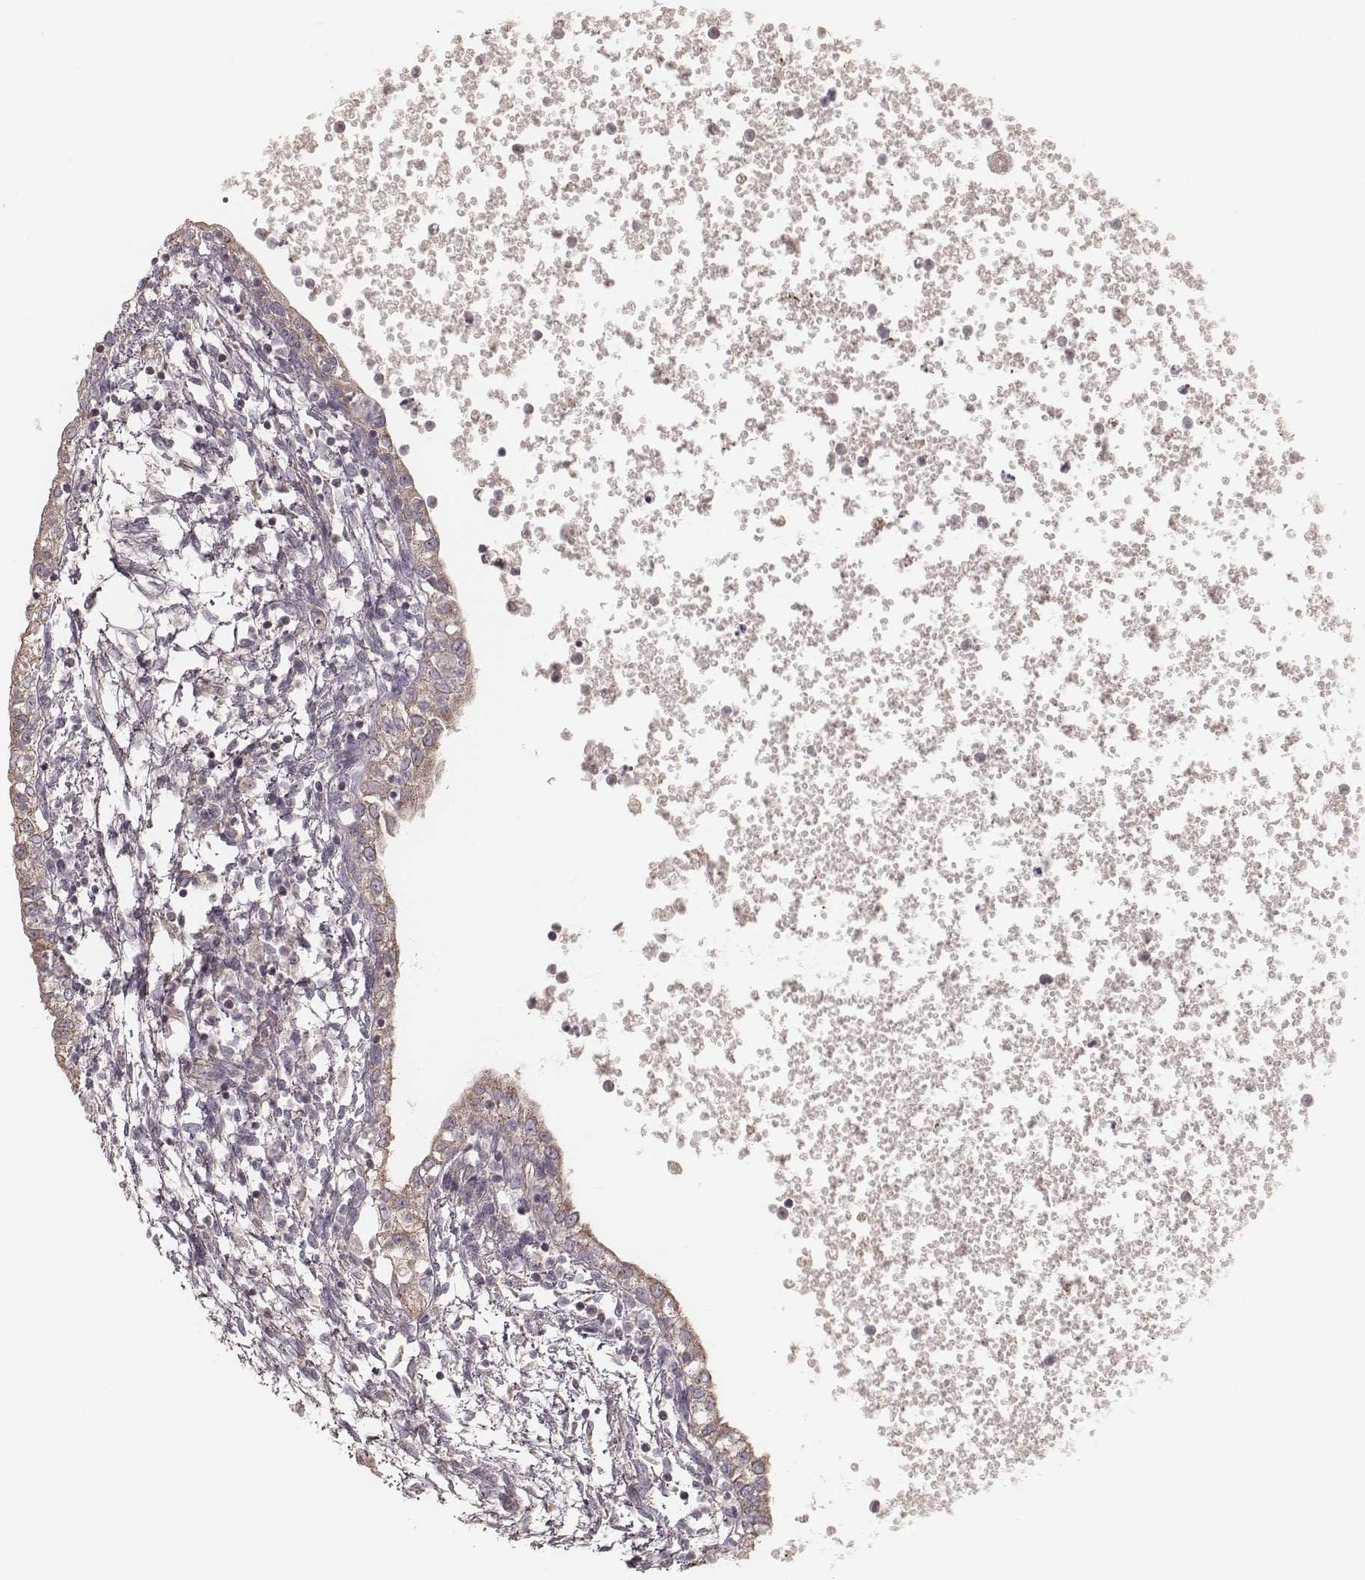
{"staining": {"intensity": "moderate", "quantity": "25%-75%", "location": "cytoplasmic/membranous"}, "tissue": "testis cancer", "cell_type": "Tumor cells", "image_type": "cancer", "snomed": [{"axis": "morphology", "description": "Carcinoma, Embryonal, NOS"}, {"axis": "topography", "description": "Testis"}], "caption": "Moderate cytoplasmic/membranous staining is appreciated in approximately 25%-75% of tumor cells in embryonal carcinoma (testis). The protein is stained brown, and the nuclei are stained in blue (DAB (3,3'-diaminobenzidine) IHC with brightfield microscopy, high magnification).", "gene": "MRPS27", "patient": {"sex": "male", "age": 37}}